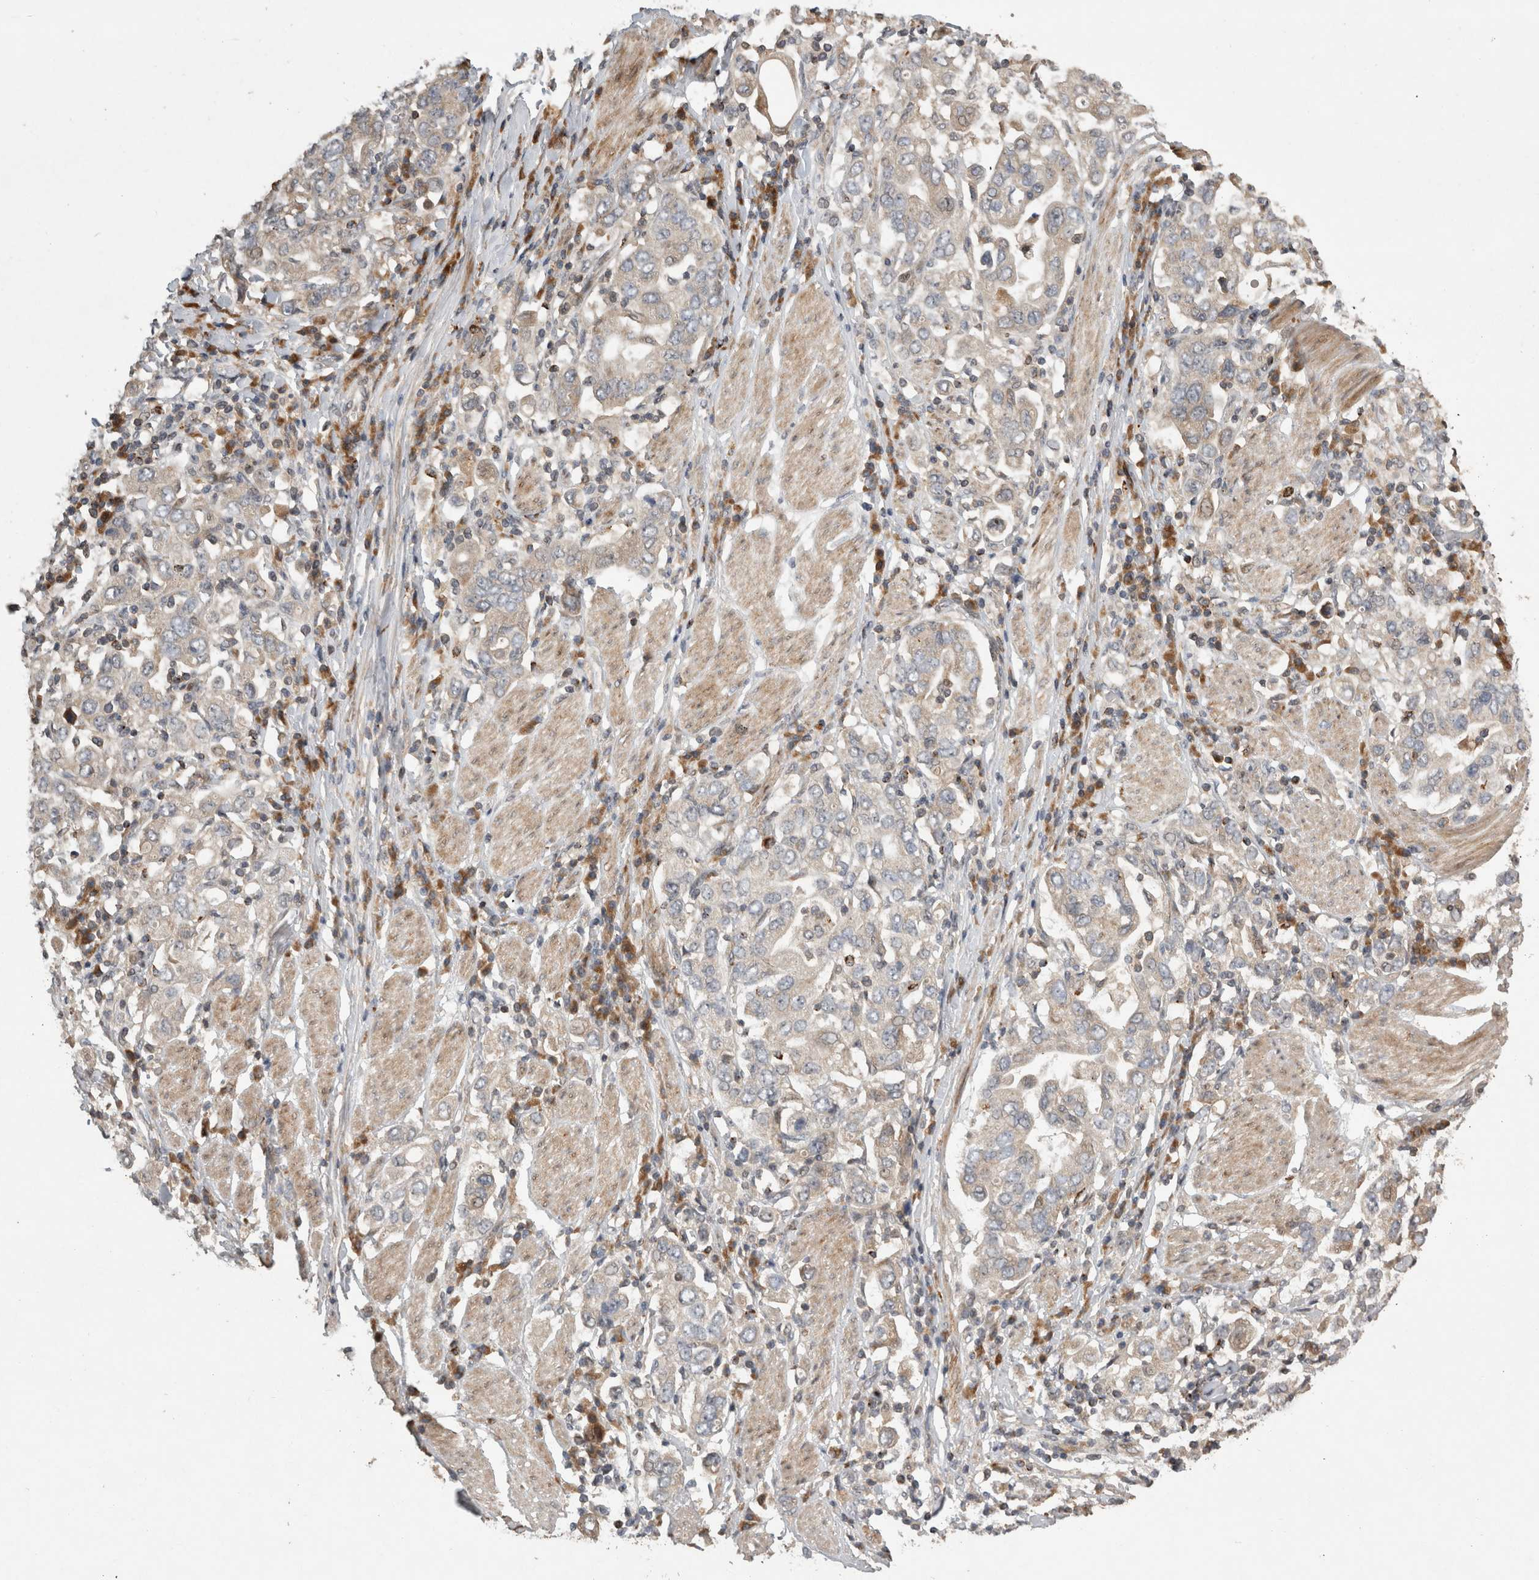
{"staining": {"intensity": "weak", "quantity": "25%-75%", "location": "cytoplasmic/membranous"}, "tissue": "stomach cancer", "cell_type": "Tumor cells", "image_type": "cancer", "snomed": [{"axis": "morphology", "description": "Adenocarcinoma, NOS"}, {"axis": "topography", "description": "Stomach, upper"}], "caption": "Immunohistochemical staining of human stomach cancer demonstrates low levels of weak cytoplasmic/membranous positivity in approximately 25%-75% of tumor cells.", "gene": "SERAC1", "patient": {"sex": "male", "age": 62}}